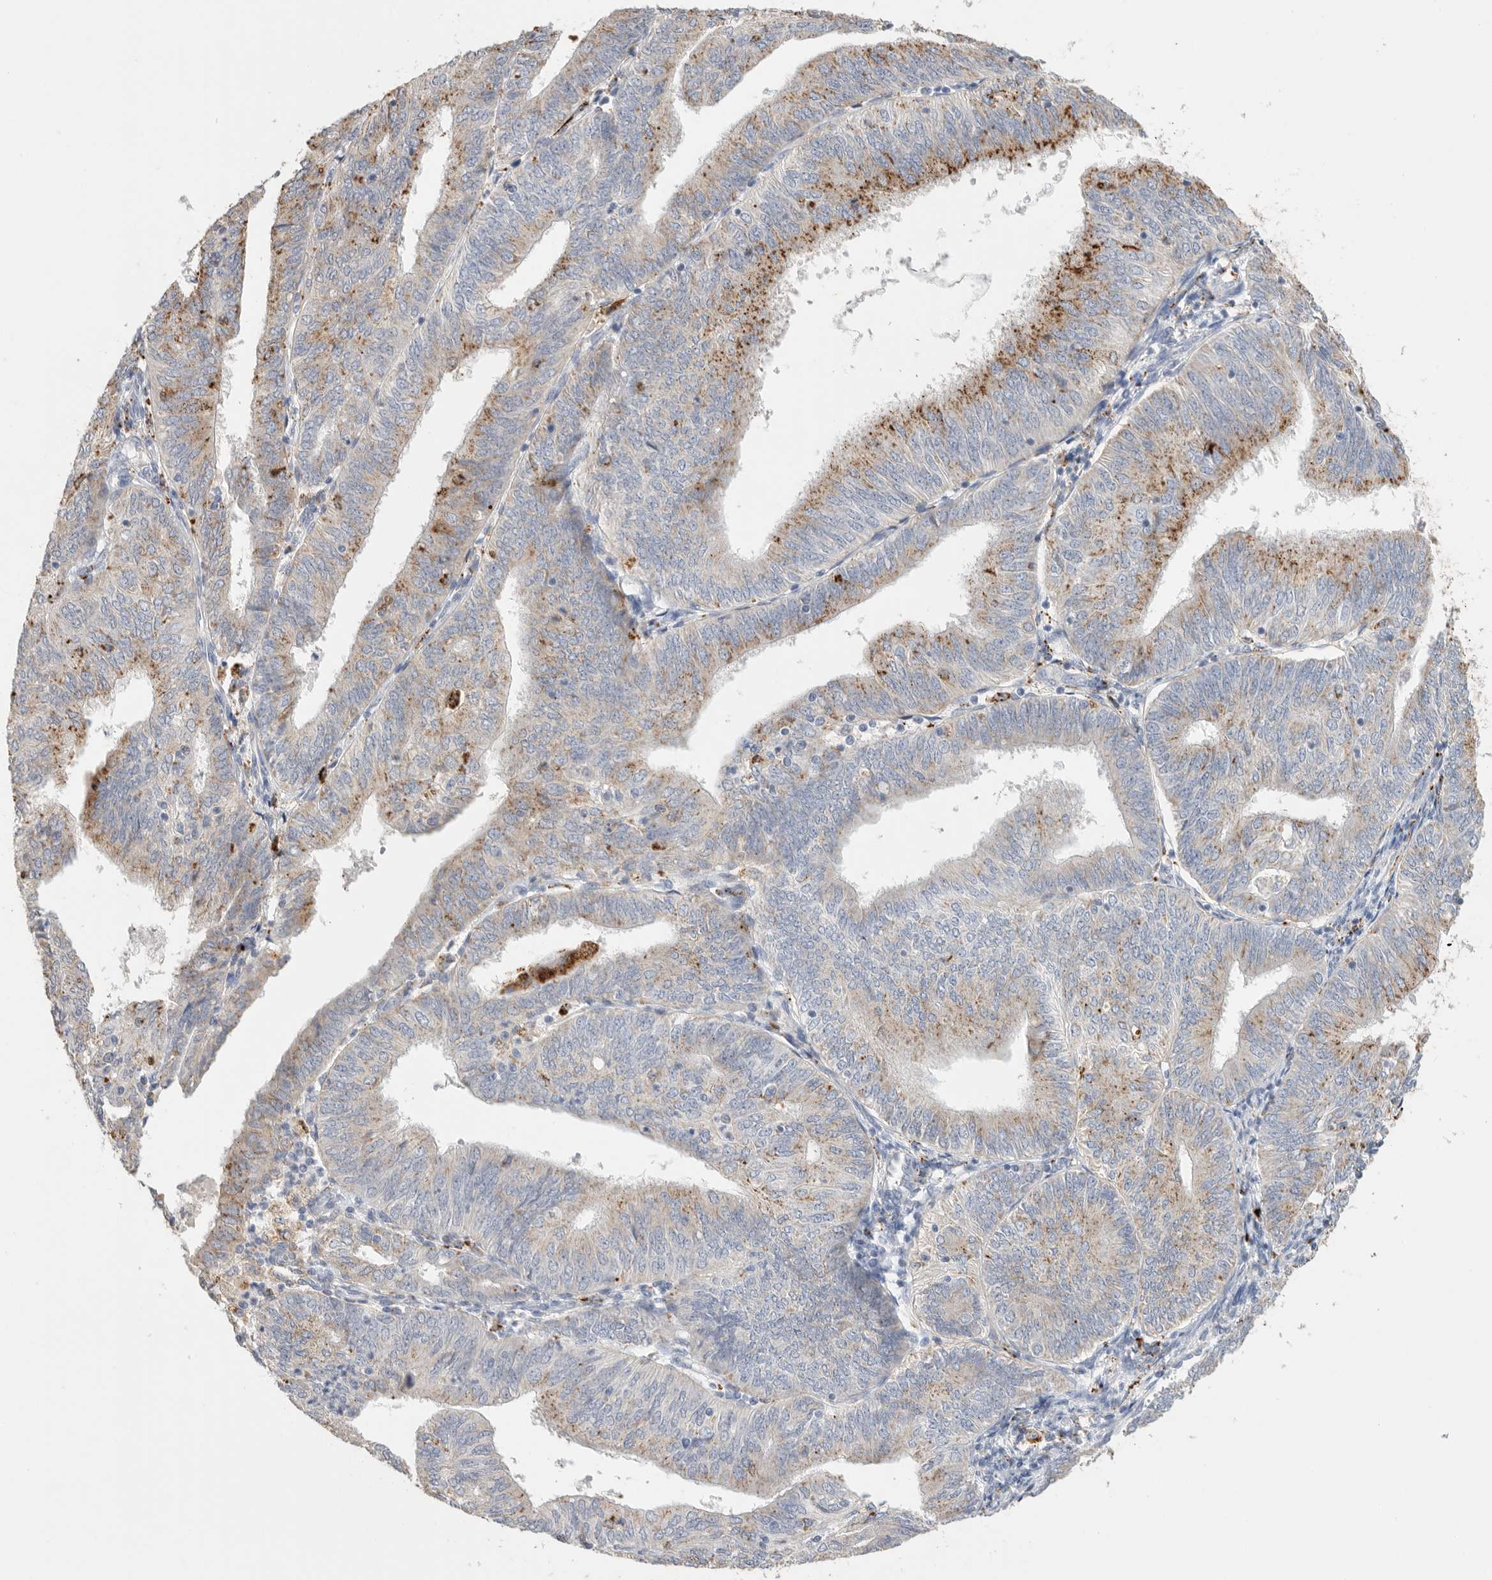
{"staining": {"intensity": "strong", "quantity": "<25%", "location": "cytoplasmic/membranous"}, "tissue": "endometrial cancer", "cell_type": "Tumor cells", "image_type": "cancer", "snomed": [{"axis": "morphology", "description": "Adenocarcinoma, NOS"}, {"axis": "topography", "description": "Endometrium"}], "caption": "High-magnification brightfield microscopy of endometrial cancer (adenocarcinoma) stained with DAB (3,3'-diaminobenzidine) (brown) and counterstained with hematoxylin (blue). tumor cells exhibit strong cytoplasmic/membranous staining is identified in approximately<25% of cells.", "gene": "GGH", "patient": {"sex": "female", "age": 58}}